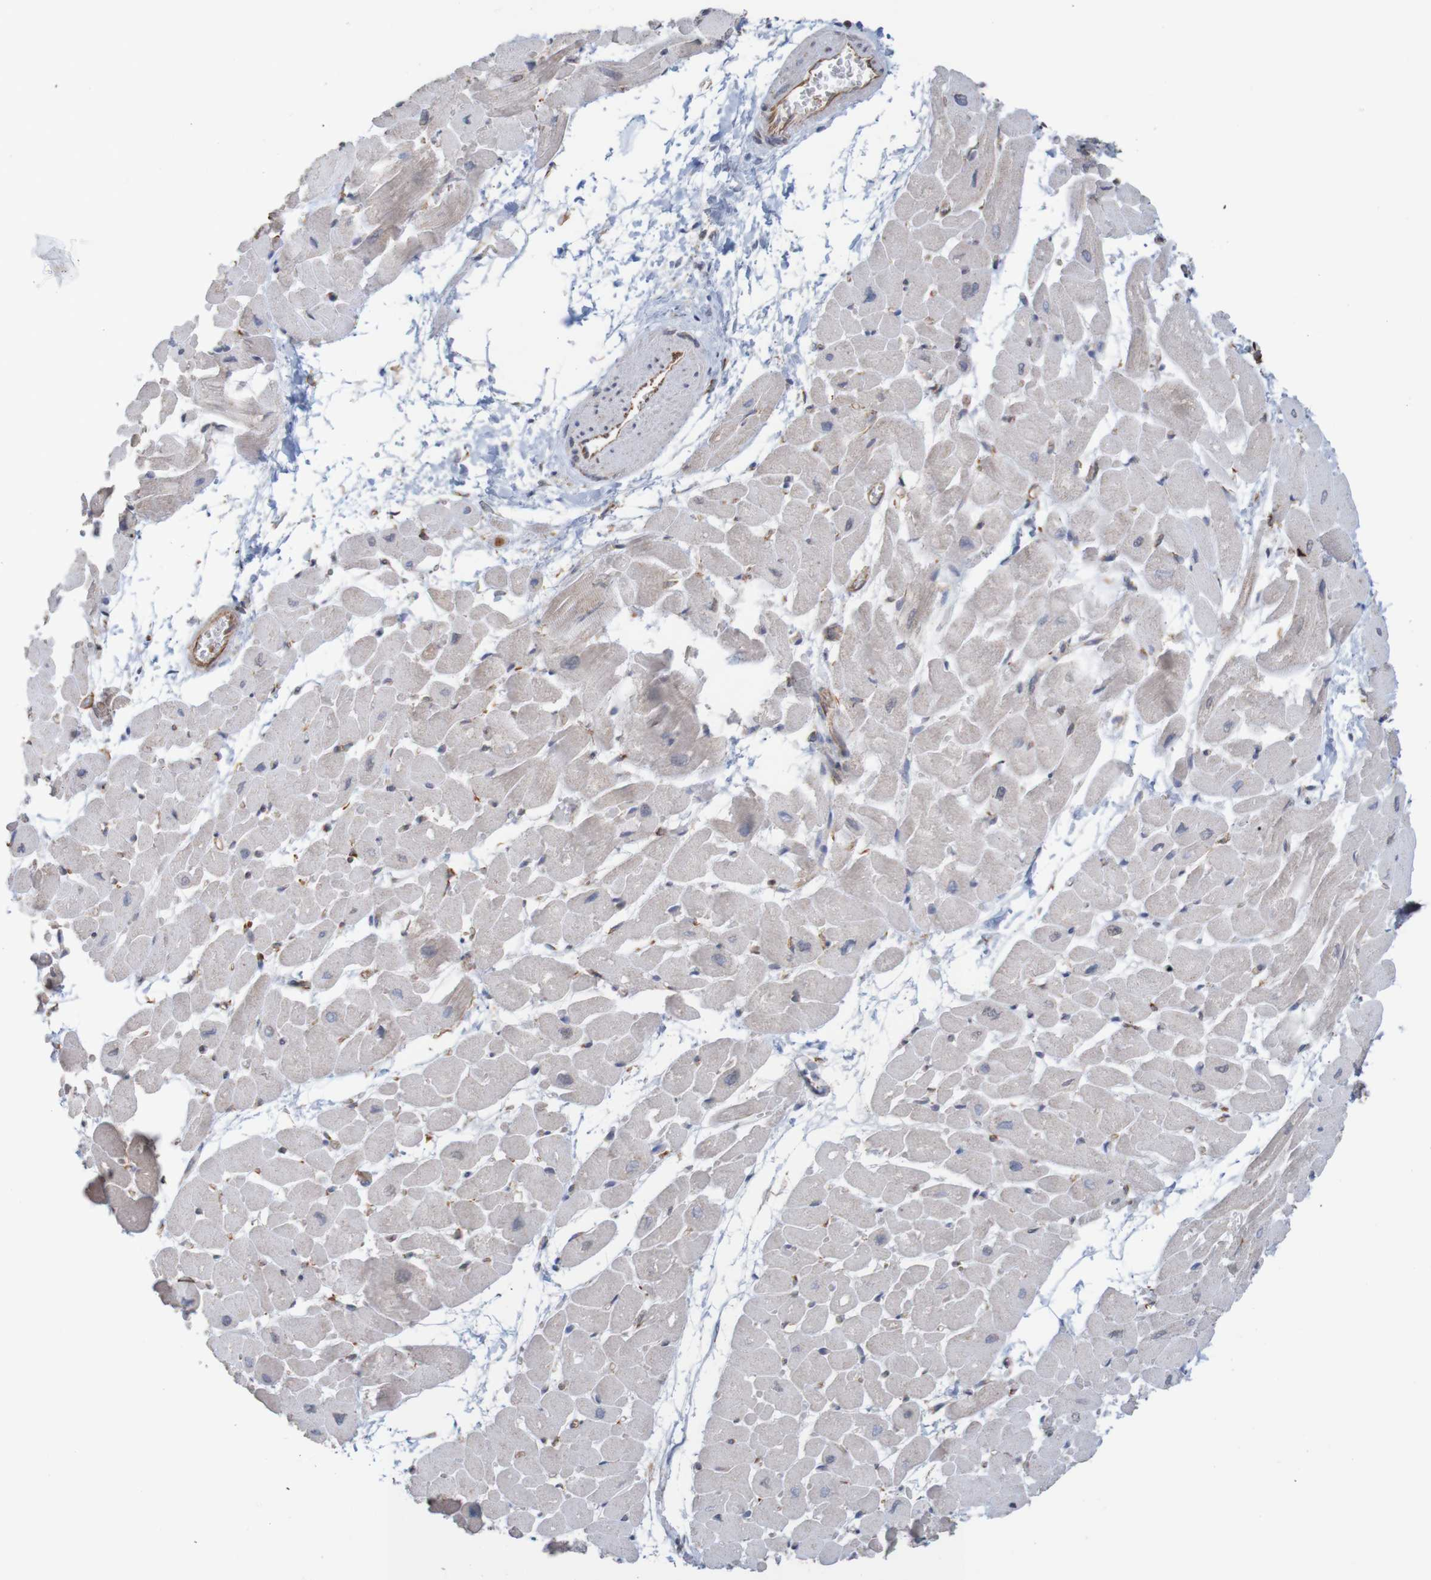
{"staining": {"intensity": "negative", "quantity": "none", "location": "none"}, "tissue": "heart muscle", "cell_type": "Cardiomyocytes", "image_type": "normal", "snomed": [{"axis": "morphology", "description": "Normal tissue, NOS"}, {"axis": "topography", "description": "Heart"}], "caption": "The IHC image has no significant positivity in cardiomyocytes of heart muscle. Brightfield microscopy of IHC stained with DAB (brown) and hematoxylin (blue), captured at high magnification.", "gene": "PDIA3", "patient": {"sex": "male", "age": 45}}